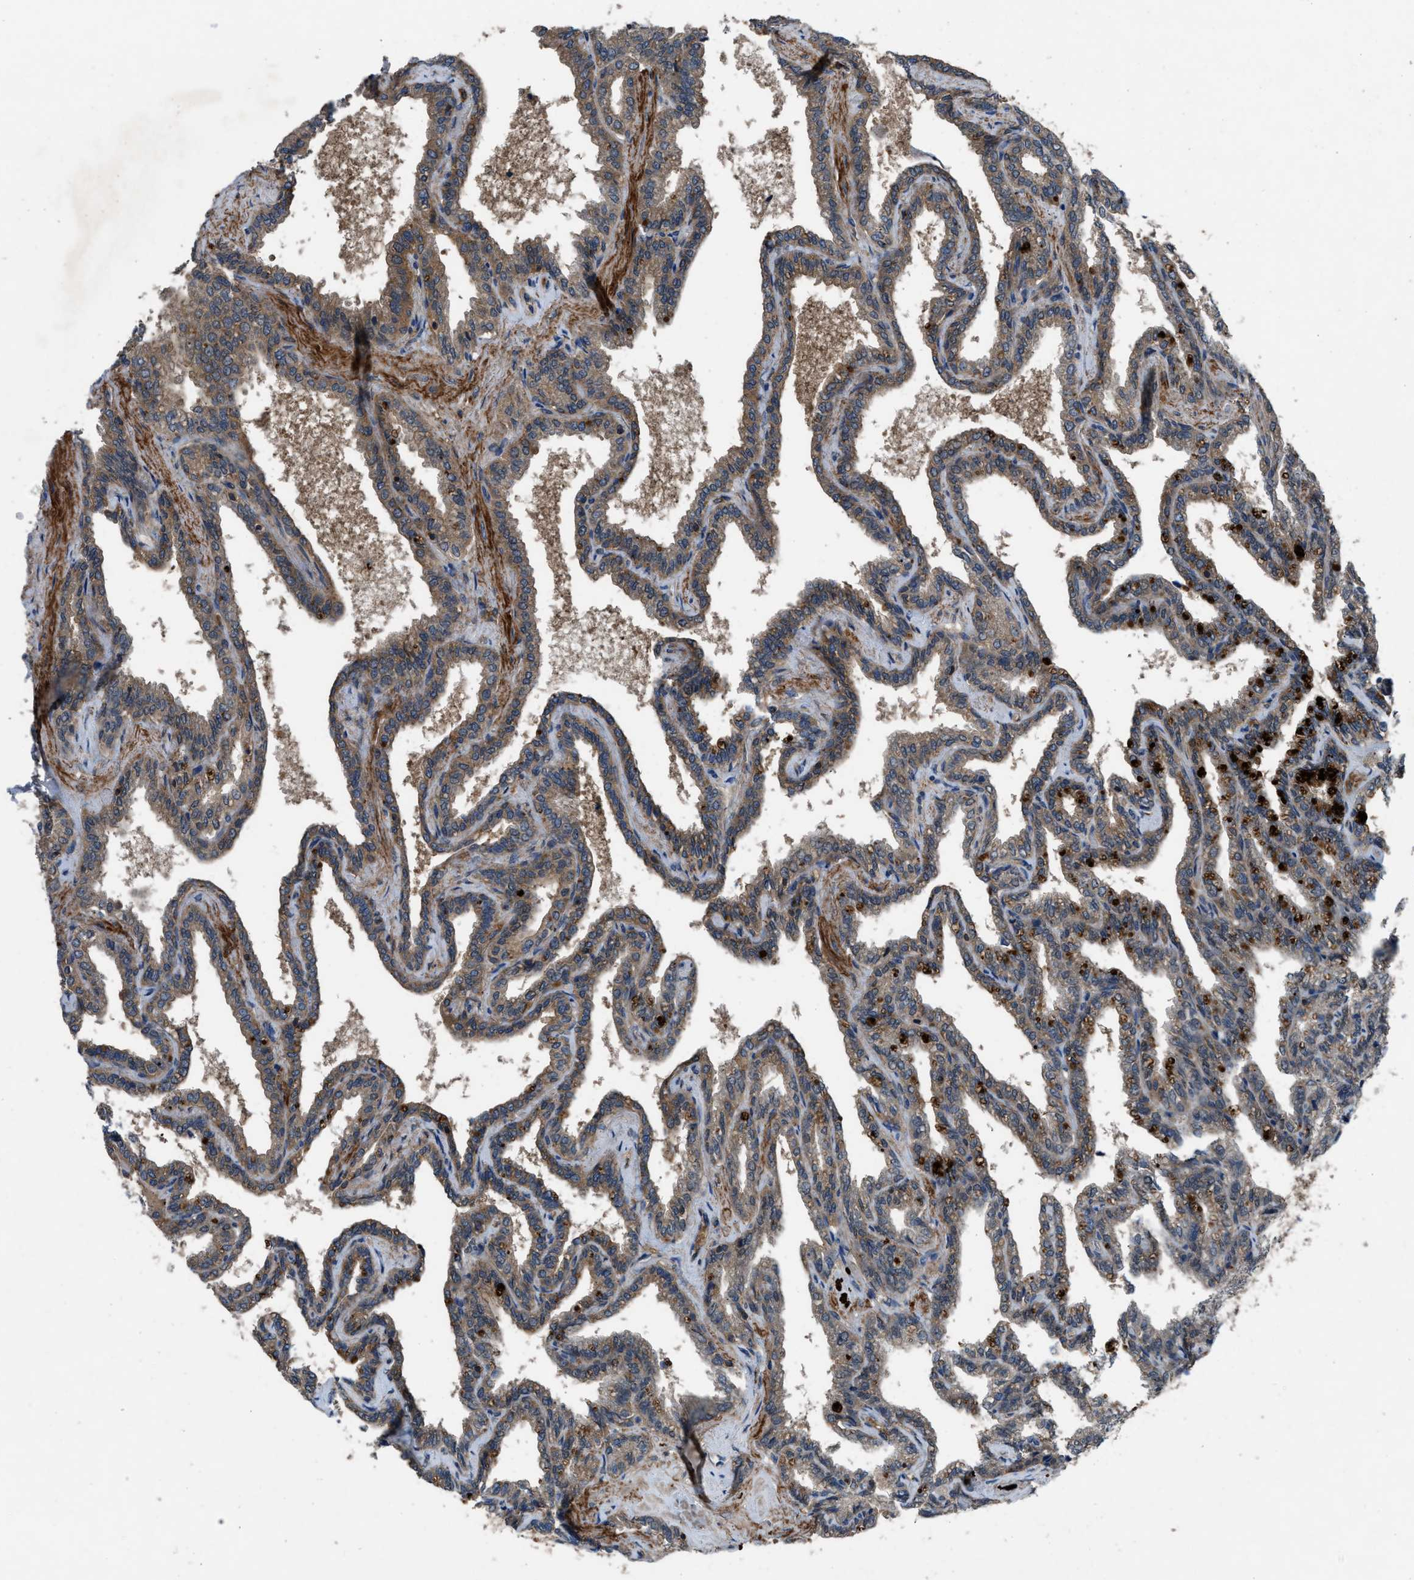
{"staining": {"intensity": "moderate", "quantity": ">75%", "location": "cytoplasmic/membranous"}, "tissue": "seminal vesicle", "cell_type": "Glandular cells", "image_type": "normal", "snomed": [{"axis": "morphology", "description": "Normal tissue, NOS"}, {"axis": "topography", "description": "Seminal veicle"}], "caption": "Protein staining of benign seminal vesicle demonstrates moderate cytoplasmic/membranous expression in about >75% of glandular cells.", "gene": "USP25", "patient": {"sex": "male", "age": 46}}